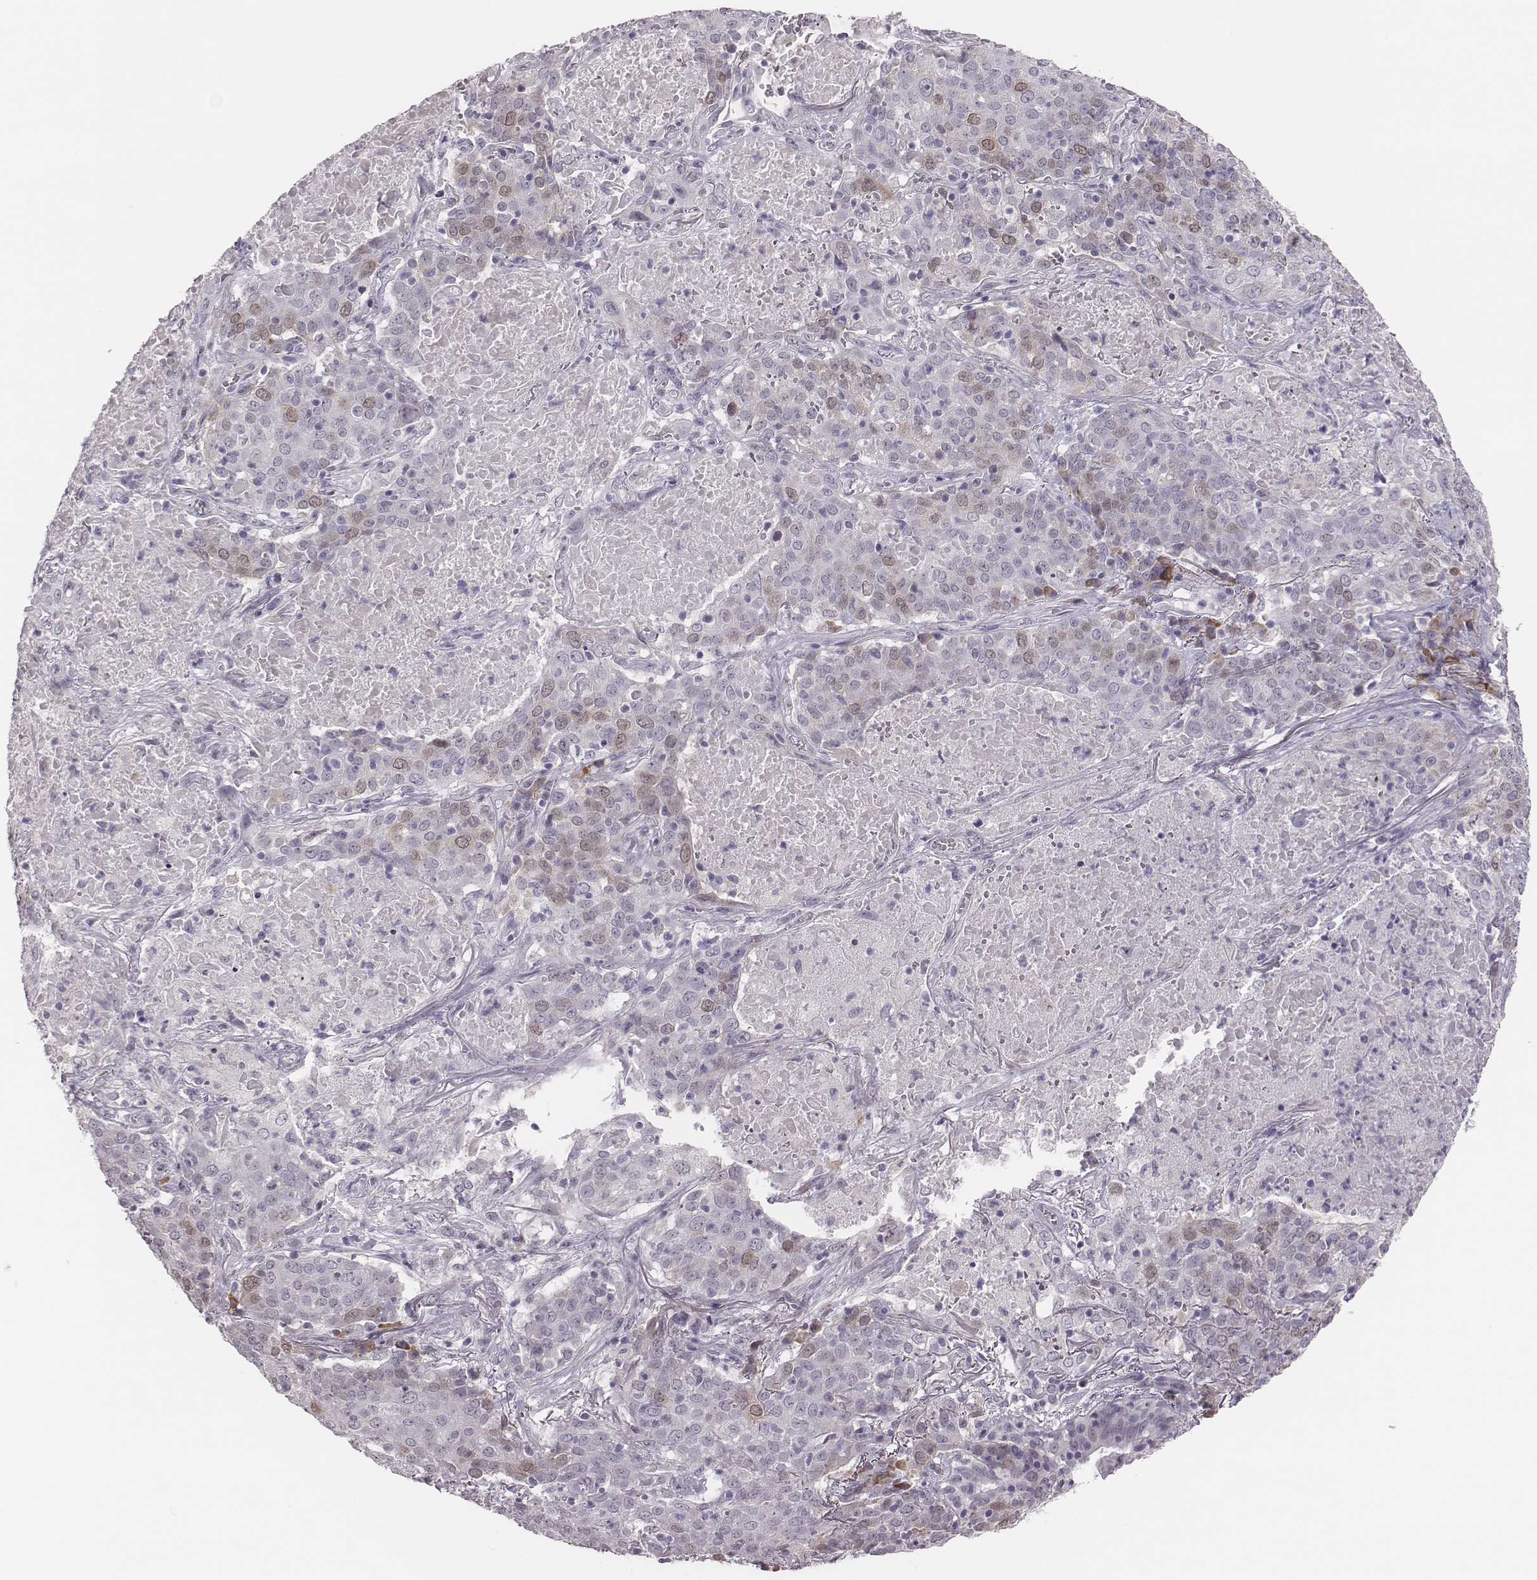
{"staining": {"intensity": "weak", "quantity": "<25%", "location": "cytoplasmic/membranous,nuclear"}, "tissue": "lung cancer", "cell_type": "Tumor cells", "image_type": "cancer", "snomed": [{"axis": "morphology", "description": "Squamous cell carcinoma, NOS"}, {"axis": "topography", "description": "Lung"}], "caption": "DAB immunohistochemical staining of human squamous cell carcinoma (lung) shows no significant positivity in tumor cells.", "gene": "PBK", "patient": {"sex": "male", "age": 82}}